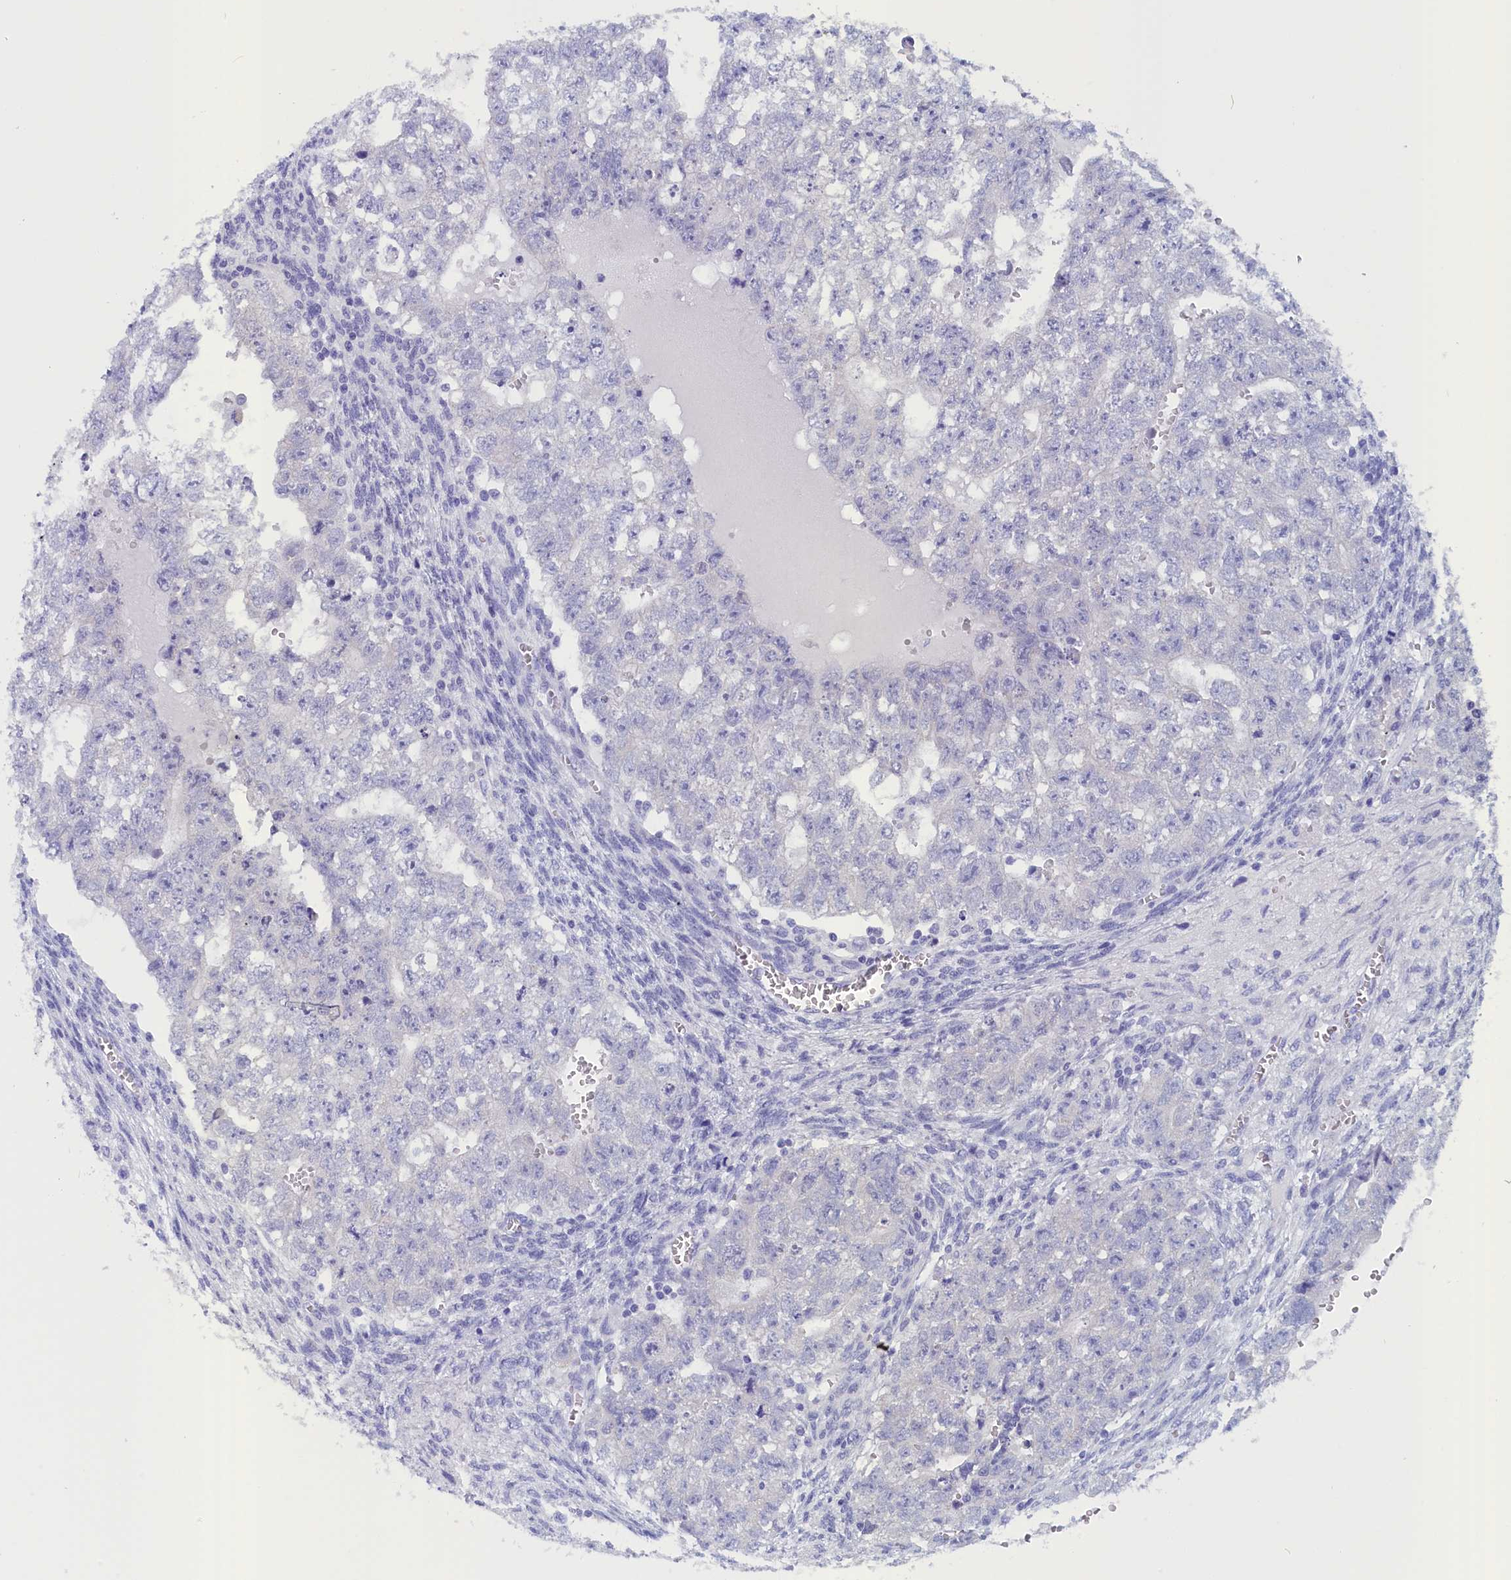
{"staining": {"intensity": "negative", "quantity": "none", "location": "none"}, "tissue": "testis cancer", "cell_type": "Tumor cells", "image_type": "cancer", "snomed": [{"axis": "morphology", "description": "Seminoma, NOS"}, {"axis": "morphology", "description": "Carcinoma, Embryonal, NOS"}, {"axis": "topography", "description": "Testis"}], "caption": "This is an immunohistochemistry photomicrograph of testis cancer (seminoma). There is no expression in tumor cells.", "gene": "ANKRD2", "patient": {"sex": "male", "age": 38}}